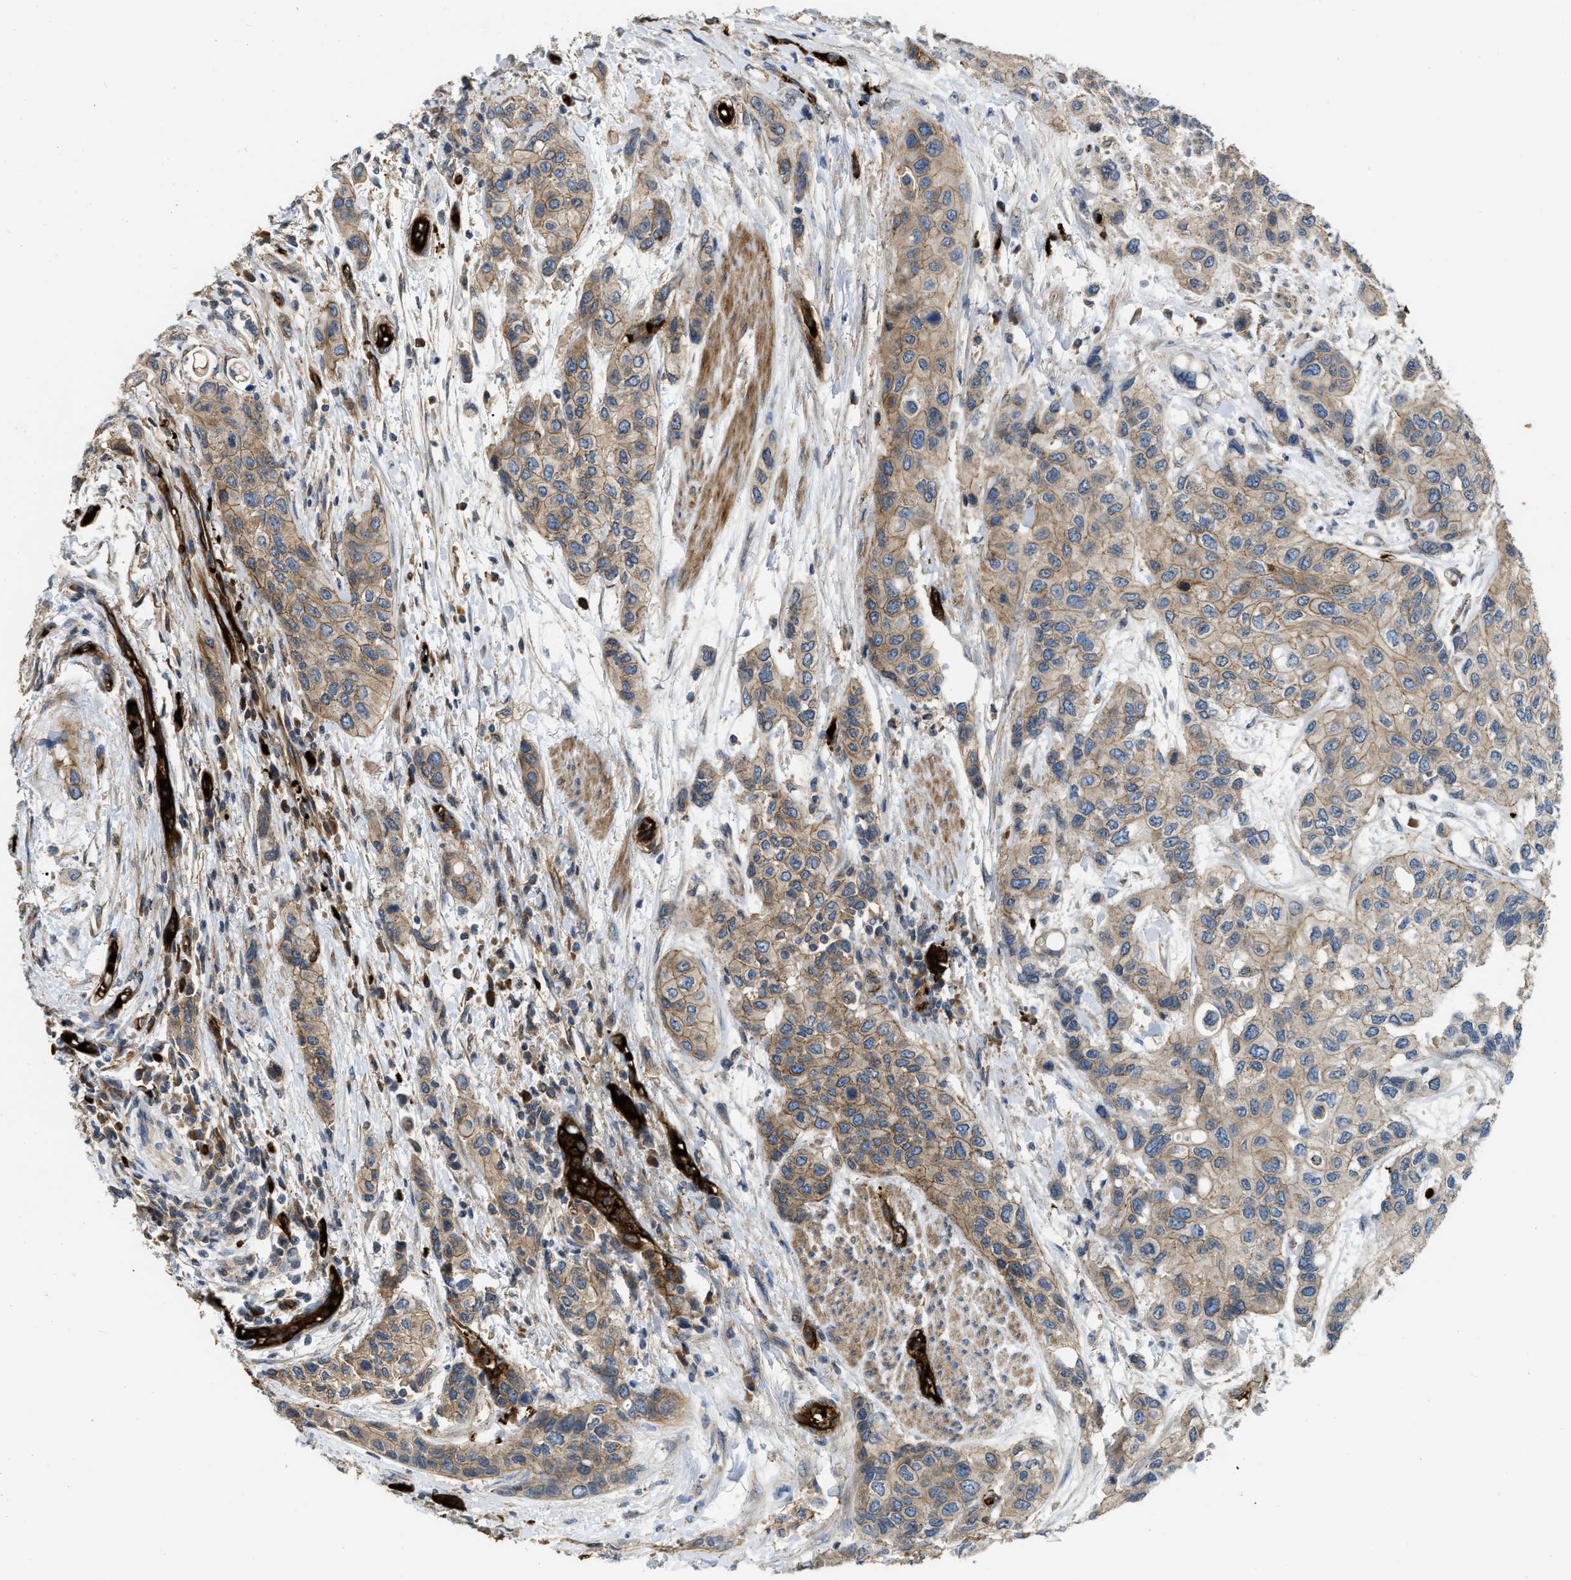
{"staining": {"intensity": "moderate", "quantity": "25%-75%", "location": "cytoplasmic/membranous"}, "tissue": "urothelial cancer", "cell_type": "Tumor cells", "image_type": "cancer", "snomed": [{"axis": "morphology", "description": "Urothelial carcinoma, High grade"}, {"axis": "topography", "description": "Urinary bladder"}], "caption": "Immunohistochemical staining of urothelial cancer shows medium levels of moderate cytoplasmic/membranous positivity in approximately 25%-75% of tumor cells.", "gene": "ERC1", "patient": {"sex": "female", "age": 56}}